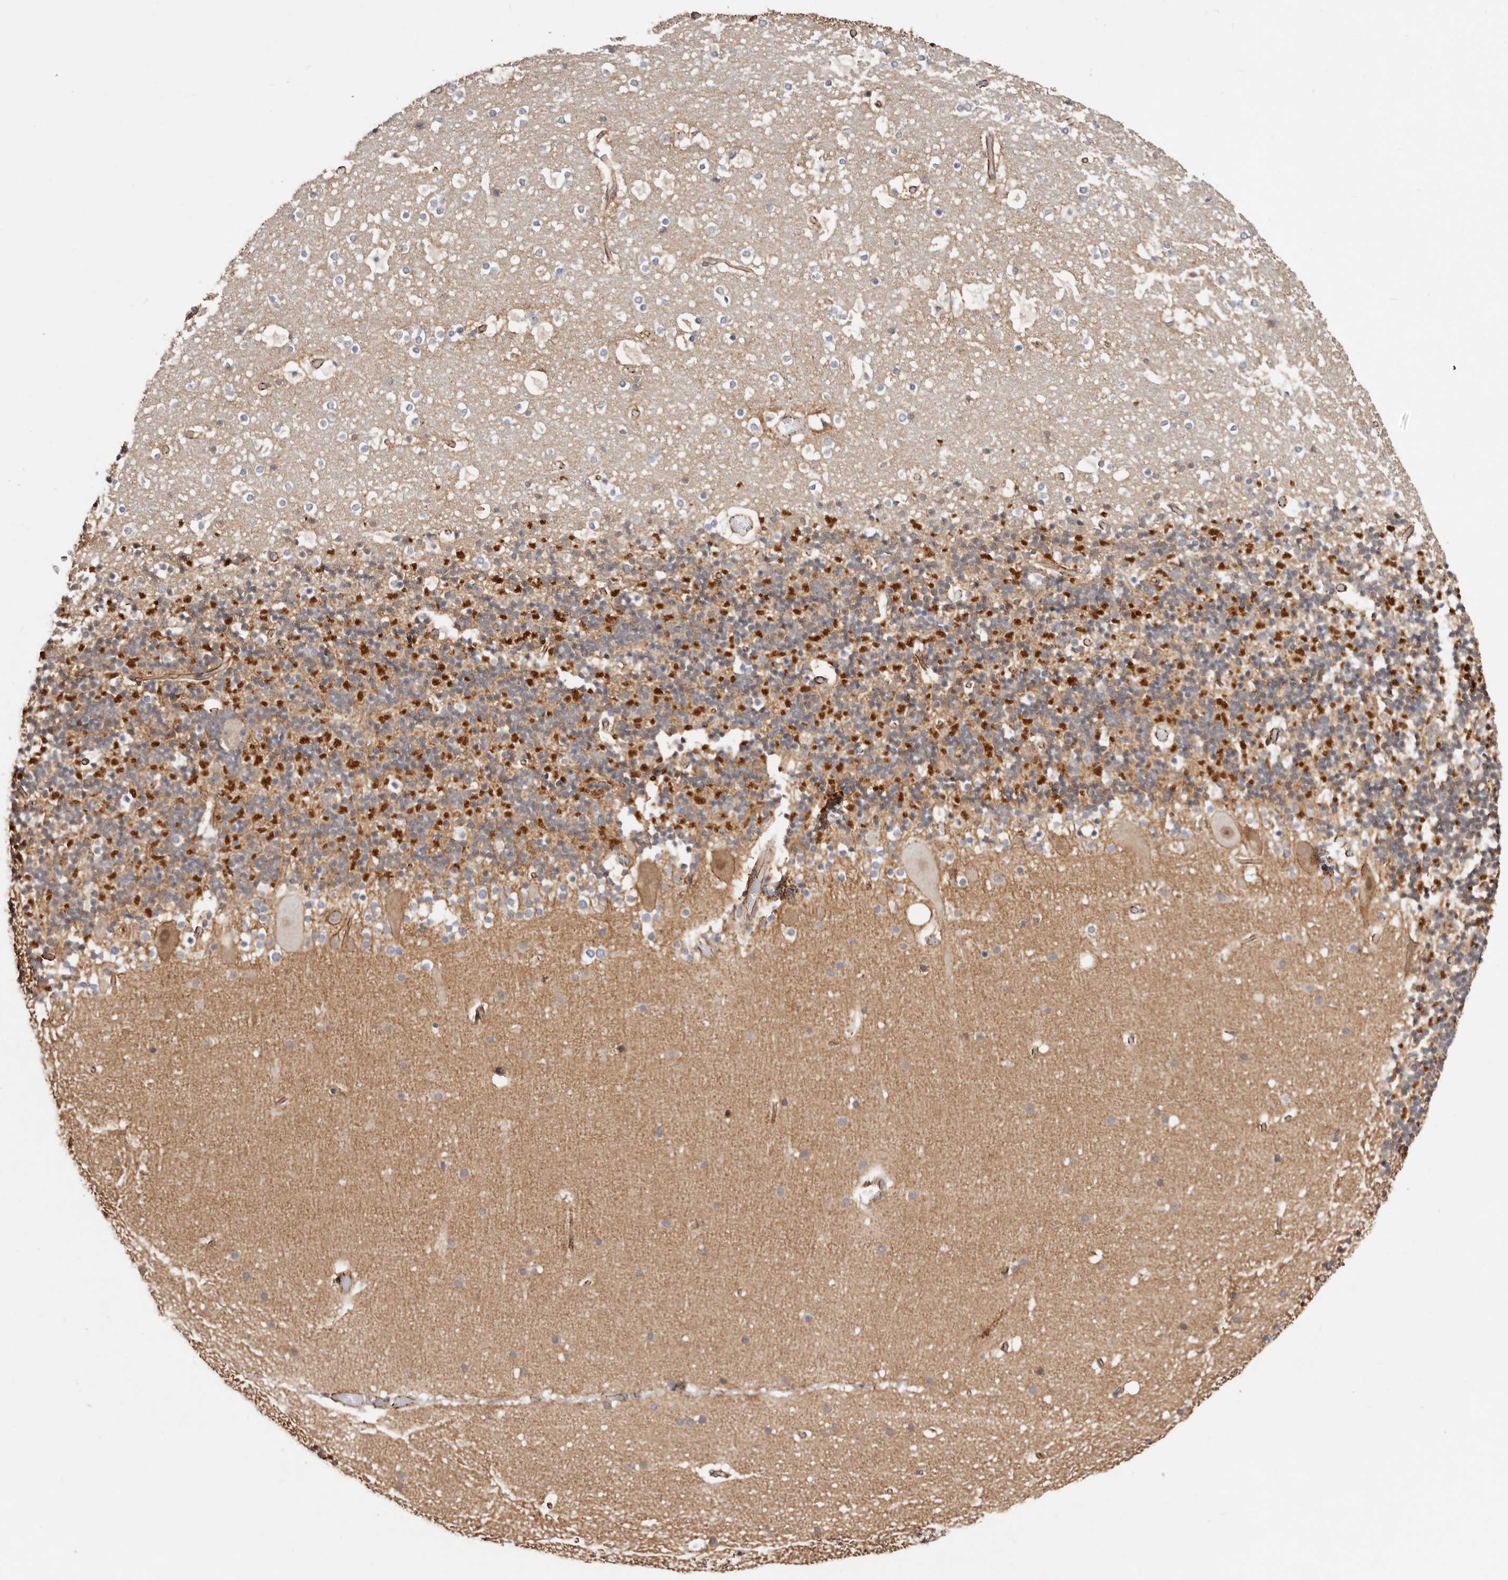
{"staining": {"intensity": "strong", "quantity": ">75%", "location": "cytoplasmic/membranous"}, "tissue": "cerebellum", "cell_type": "Cells in granular layer", "image_type": "normal", "snomed": [{"axis": "morphology", "description": "Normal tissue, NOS"}, {"axis": "topography", "description": "Cerebellum"}], "caption": "An immunohistochemistry histopathology image of unremarkable tissue is shown. Protein staining in brown highlights strong cytoplasmic/membranous positivity in cerebellum within cells in granular layer. The protein of interest is stained brown, and the nuclei are stained in blue (DAB (3,3'-diaminobenzidine) IHC with brightfield microscopy, high magnification).", "gene": "CTNNB1", "patient": {"sex": "male", "age": 57}}